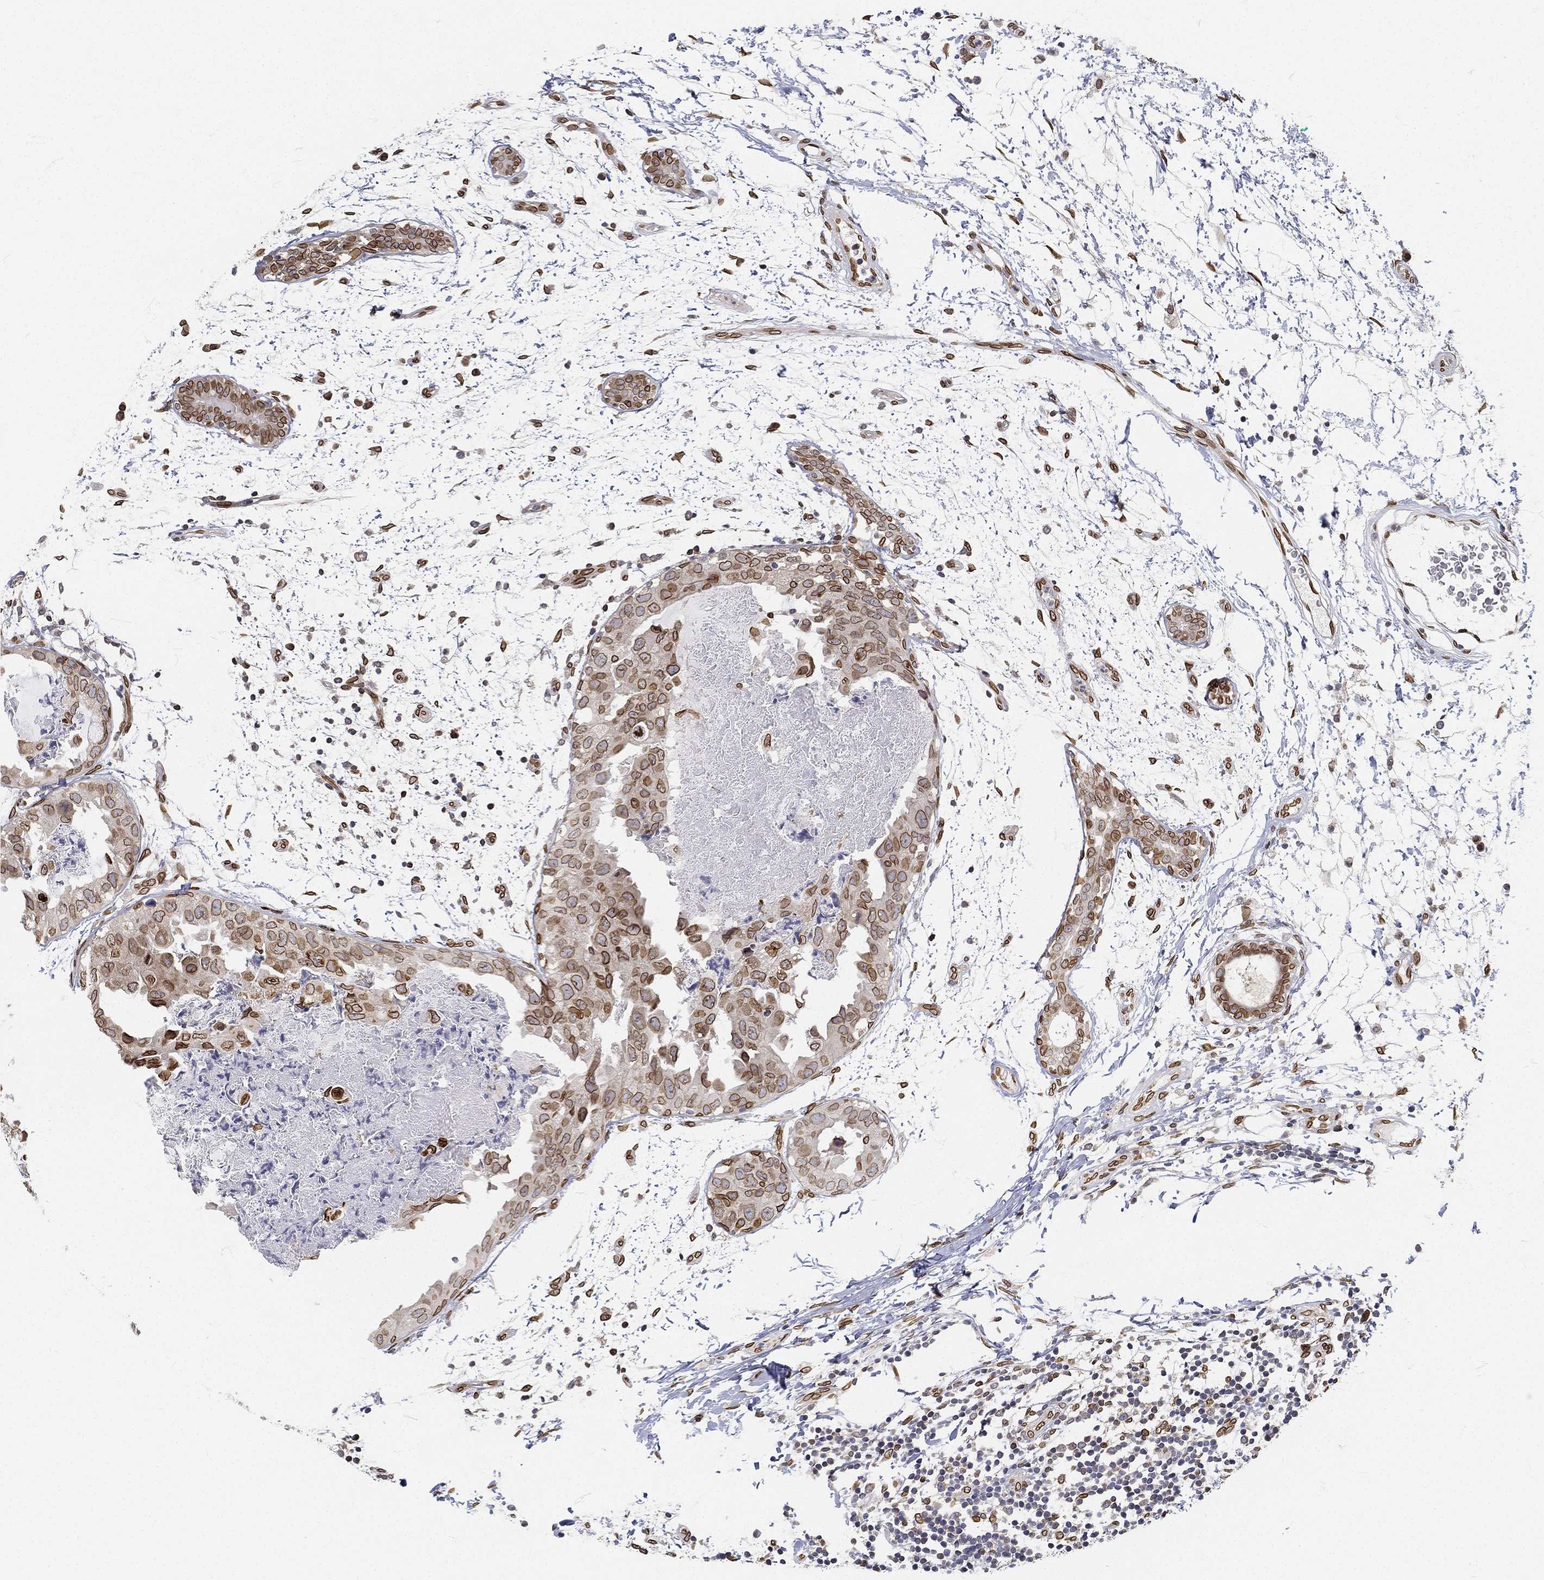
{"staining": {"intensity": "moderate", "quantity": ">75%", "location": "cytoplasmic/membranous,nuclear"}, "tissue": "breast cancer", "cell_type": "Tumor cells", "image_type": "cancer", "snomed": [{"axis": "morphology", "description": "Normal tissue, NOS"}, {"axis": "morphology", "description": "Duct carcinoma"}, {"axis": "topography", "description": "Breast"}], "caption": "Breast infiltrating ductal carcinoma tissue shows moderate cytoplasmic/membranous and nuclear staining in about >75% of tumor cells The staining was performed using DAB (3,3'-diaminobenzidine) to visualize the protein expression in brown, while the nuclei were stained in blue with hematoxylin (Magnification: 20x).", "gene": "PALB2", "patient": {"sex": "female", "age": 40}}